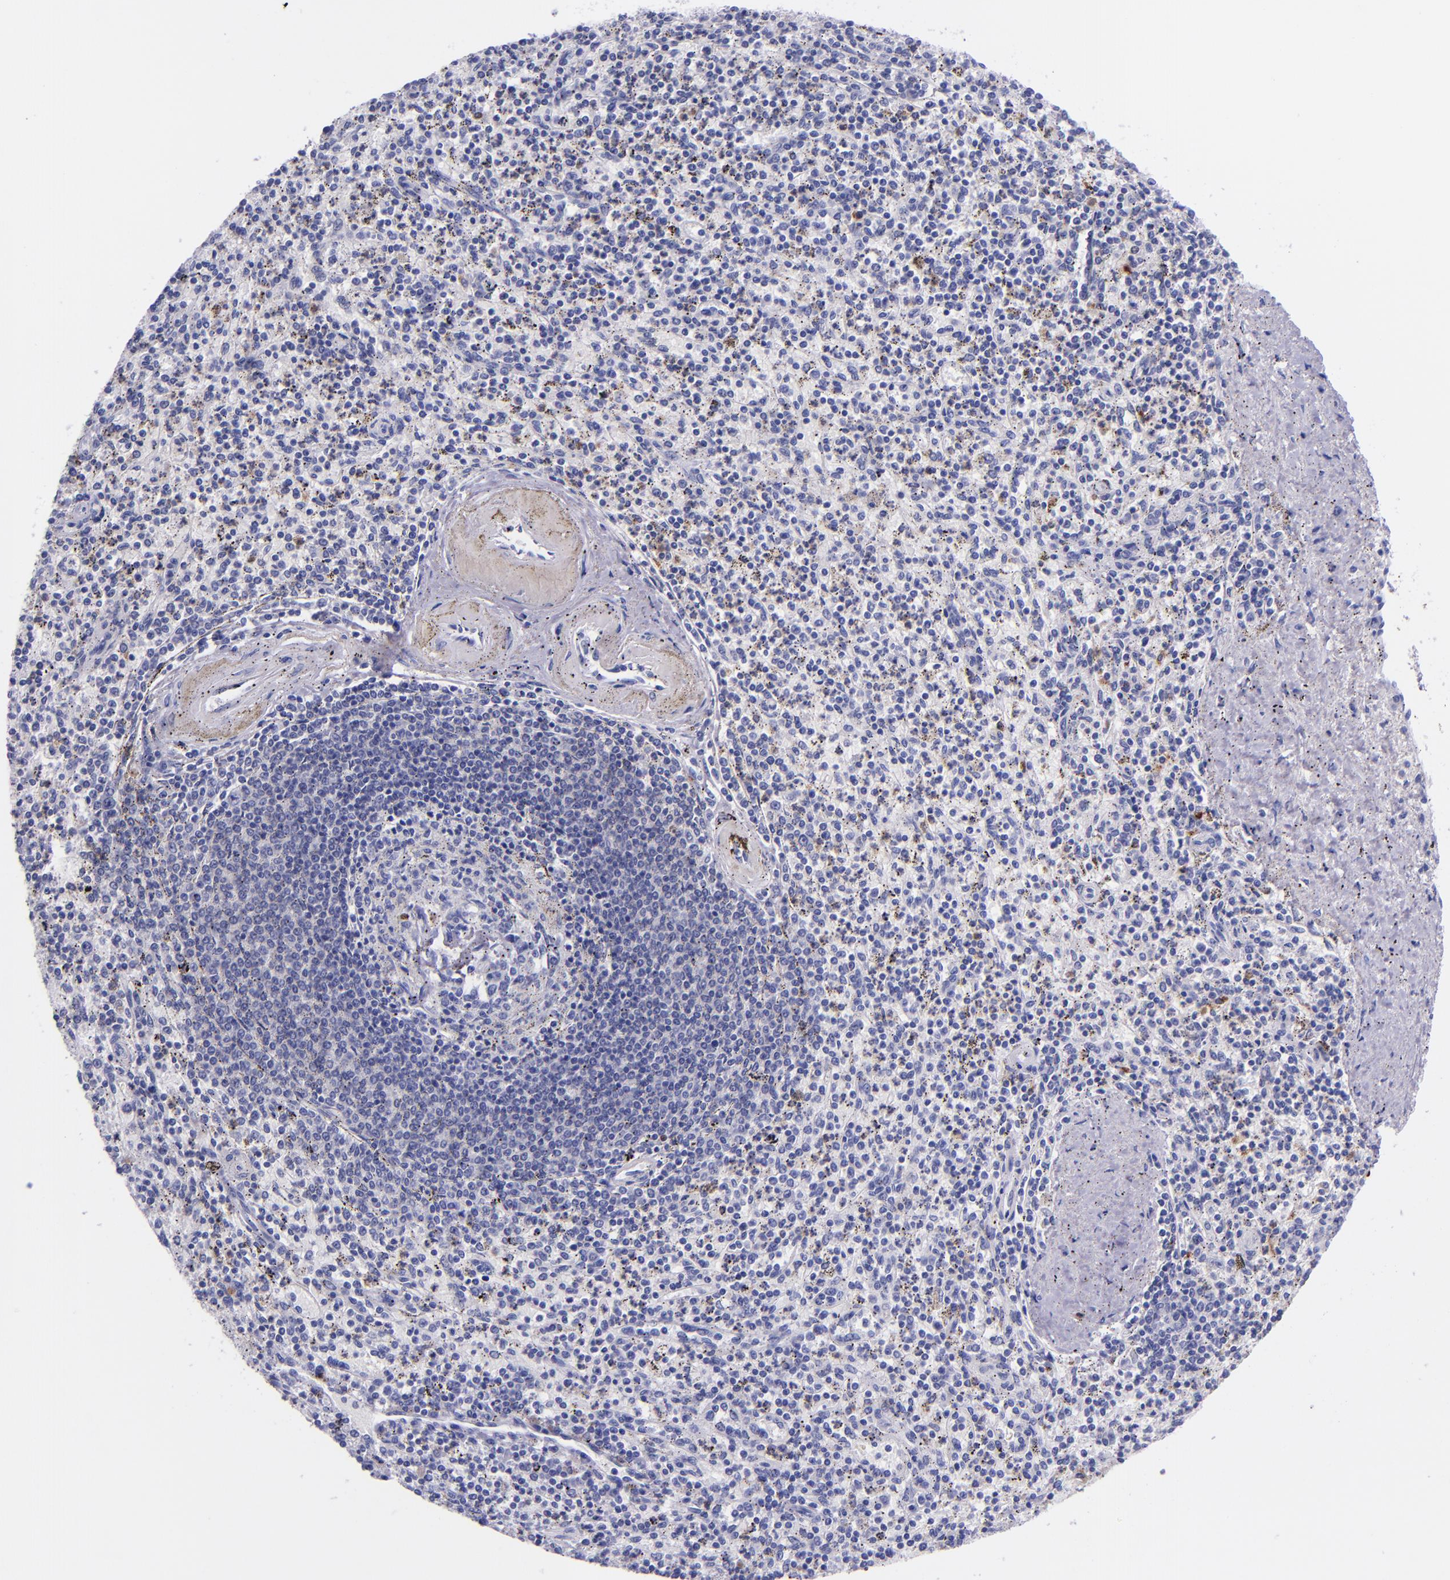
{"staining": {"intensity": "weak", "quantity": "<25%", "location": "cytoplasmic/membranous"}, "tissue": "spleen", "cell_type": "Cells in red pulp", "image_type": "normal", "snomed": [{"axis": "morphology", "description": "Normal tissue, NOS"}, {"axis": "topography", "description": "Spleen"}], "caption": "Photomicrograph shows no protein expression in cells in red pulp of unremarkable spleen. (Brightfield microscopy of DAB (3,3'-diaminobenzidine) immunohistochemistry (IHC) at high magnification).", "gene": "SLPI", "patient": {"sex": "male", "age": 72}}